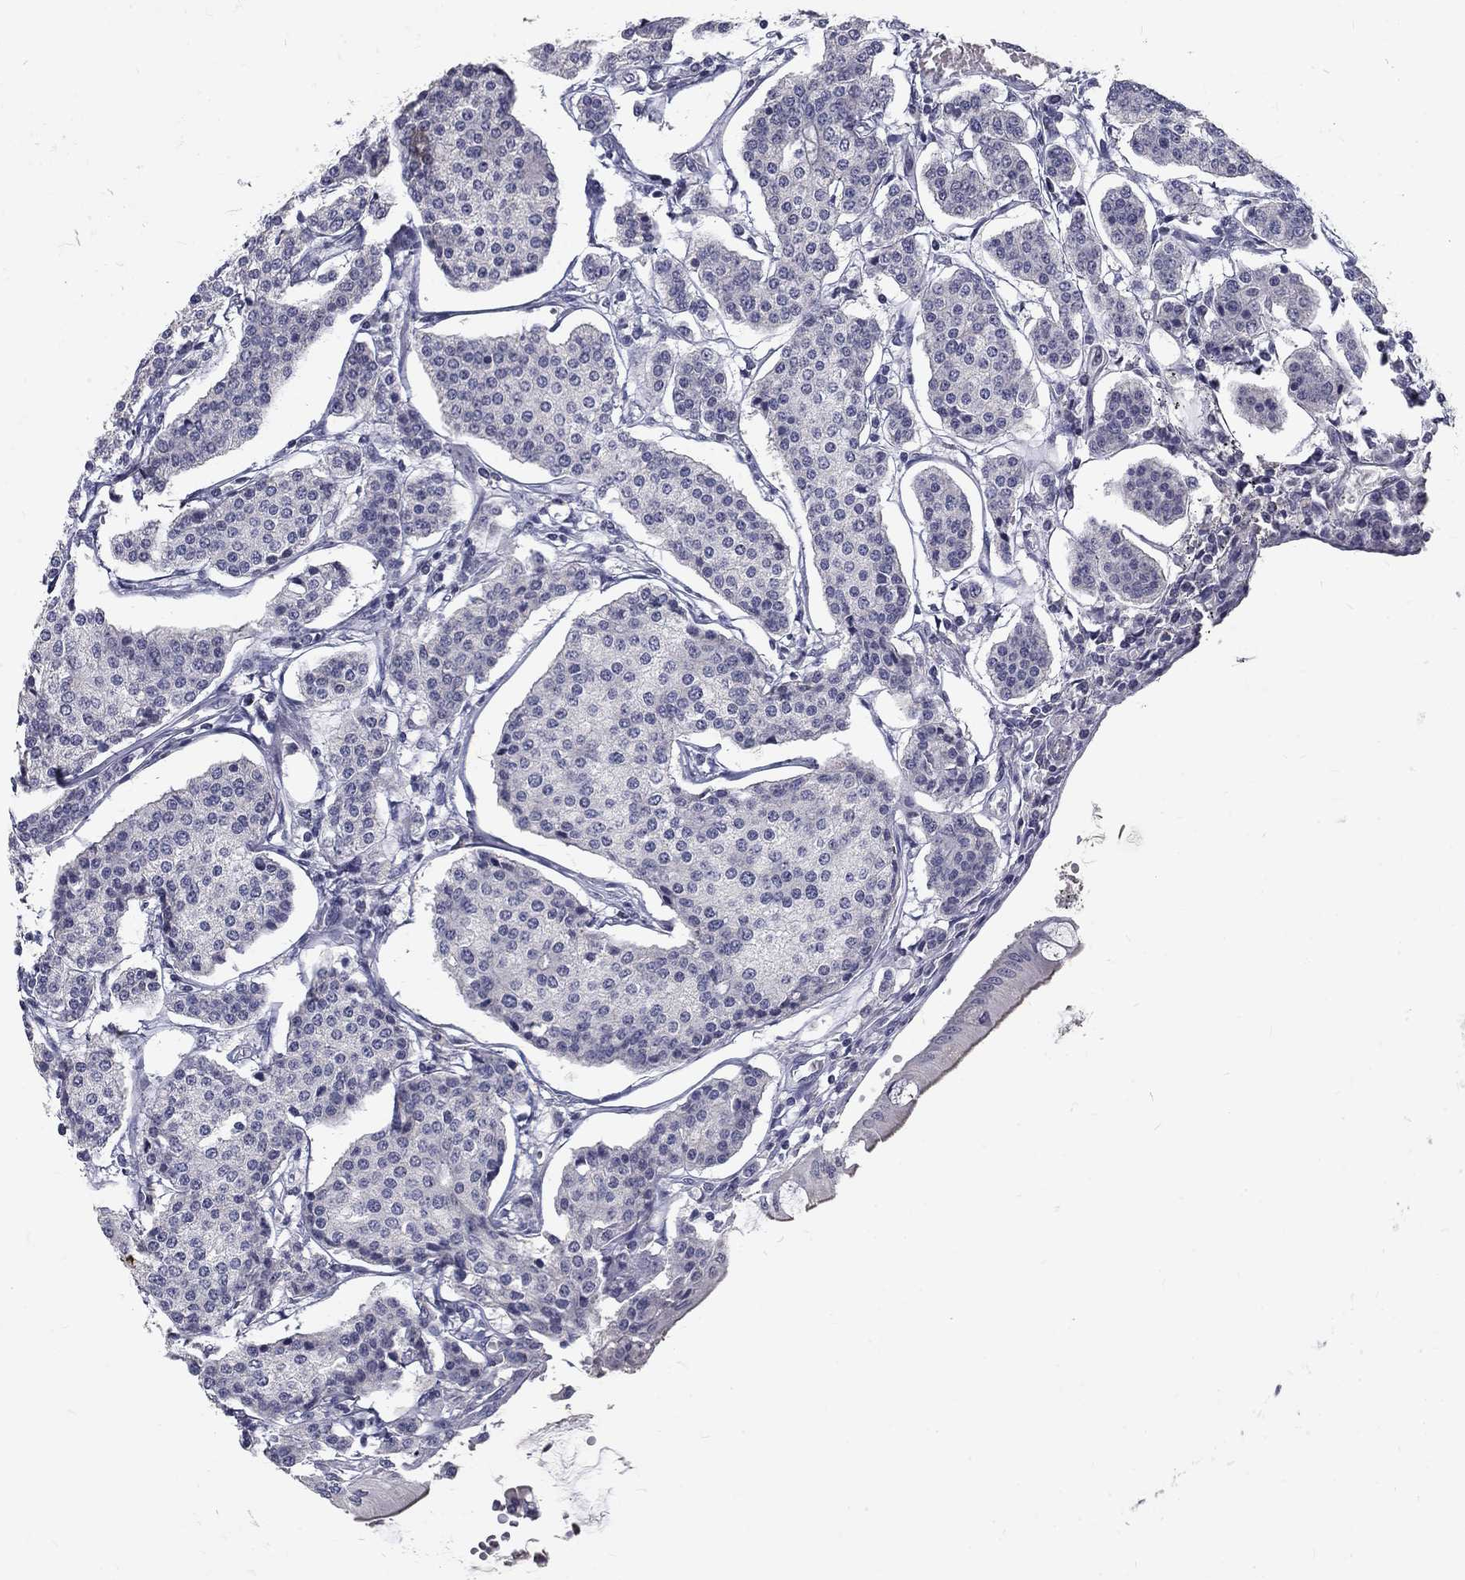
{"staining": {"intensity": "negative", "quantity": "none", "location": "none"}, "tissue": "carcinoid", "cell_type": "Tumor cells", "image_type": "cancer", "snomed": [{"axis": "morphology", "description": "Carcinoid, malignant, NOS"}, {"axis": "topography", "description": "Small intestine"}], "caption": "Immunohistochemical staining of human carcinoid shows no significant staining in tumor cells. (IHC, brightfield microscopy, high magnification).", "gene": "NOS1", "patient": {"sex": "female", "age": 65}}